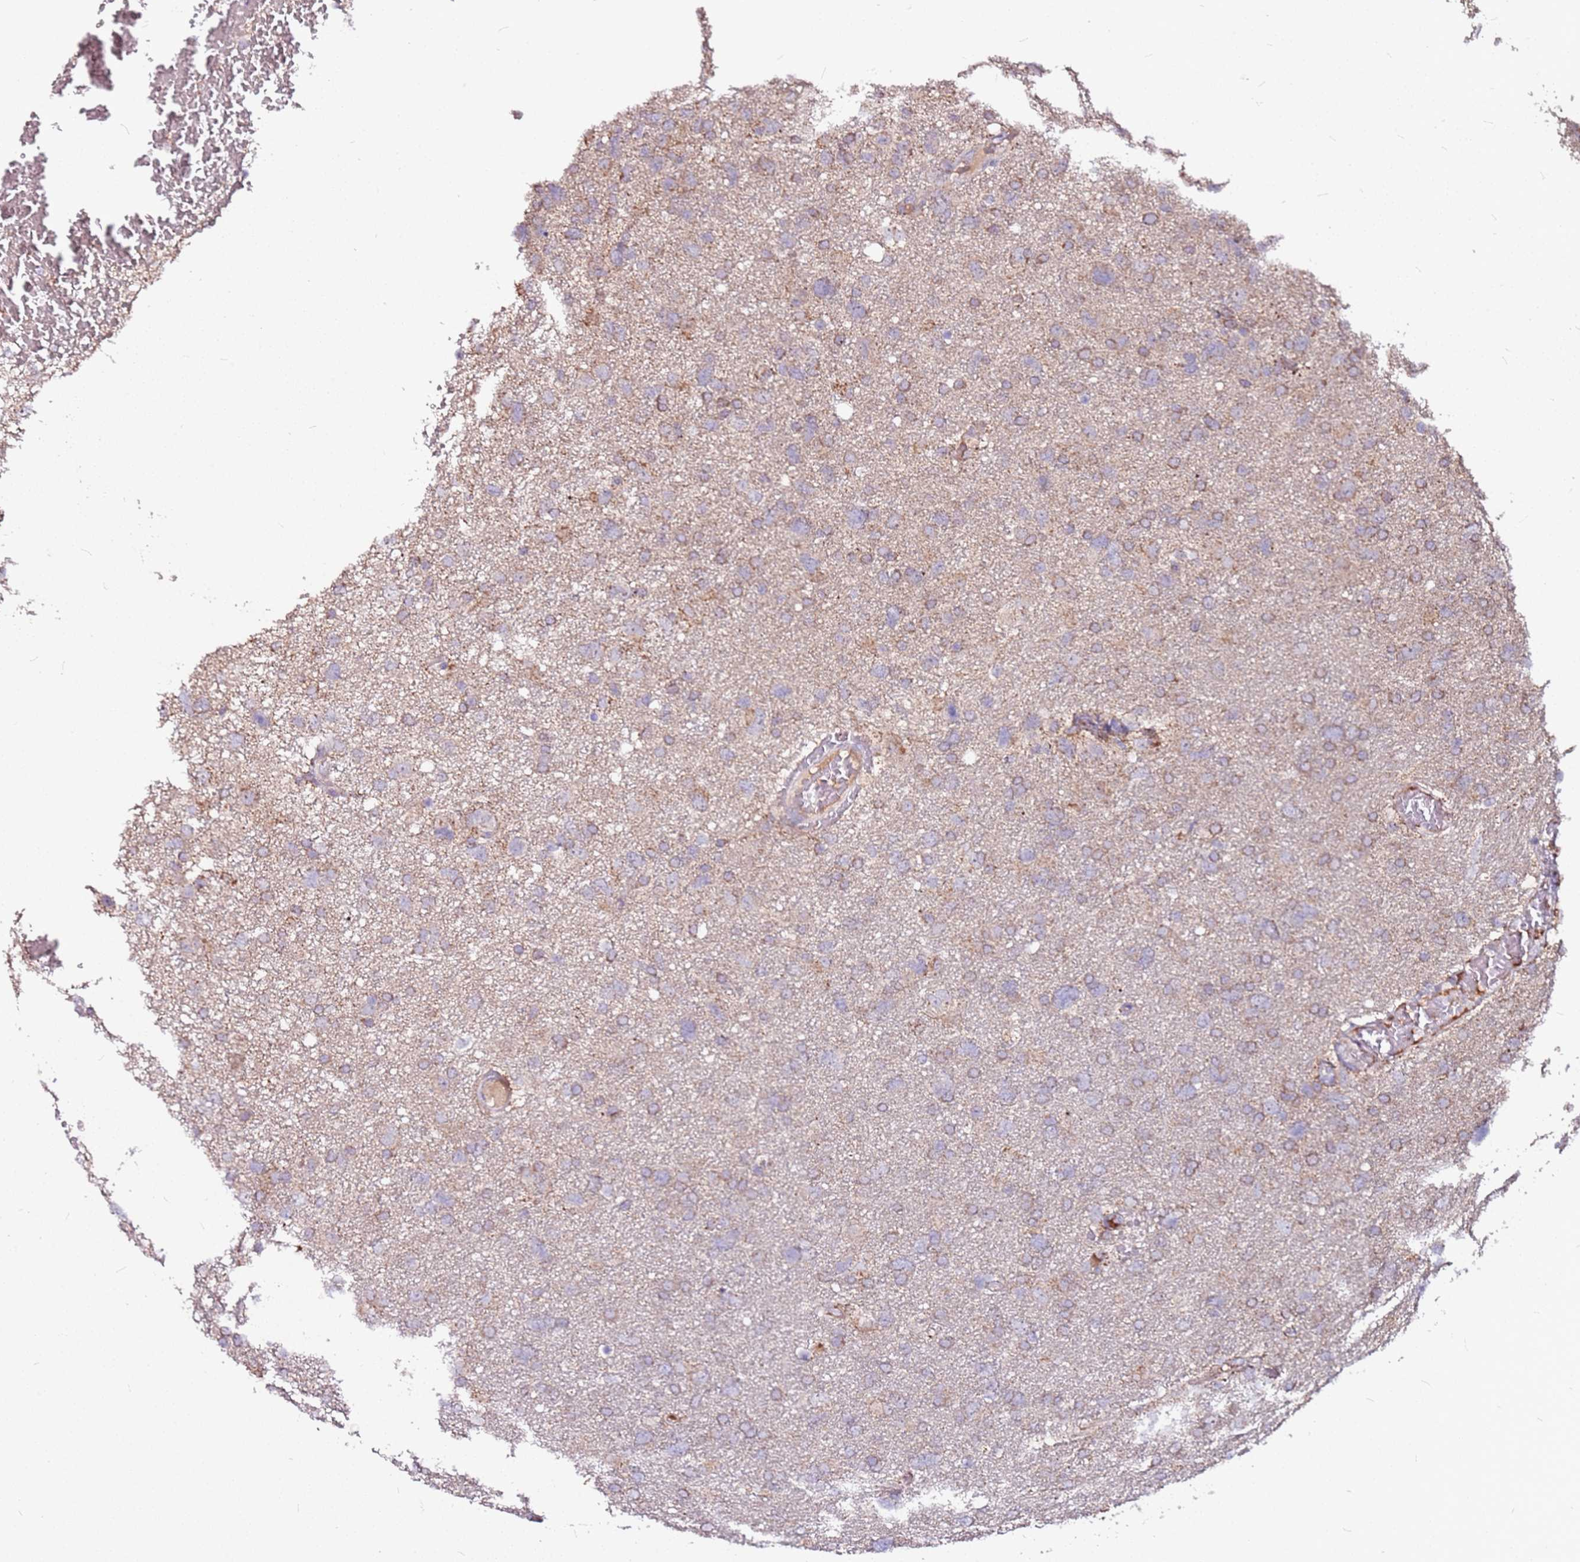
{"staining": {"intensity": "weak", "quantity": ">75%", "location": "cytoplasmic/membranous"}, "tissue": "glioma", "cell_type": "Tumor cells", "image_type": "cancer", "snomed": [{"axis": "morphology", "description": "Glioma, malignant, High grade"}, {"axis": "topography", "description": "Brain"}], "caption": "Malignant high-grade glioma stained with a protein marker displays weak staining in tumor cells.", "gene": "DCDC2C", "patient": {"sex": "male", "age": 61}}